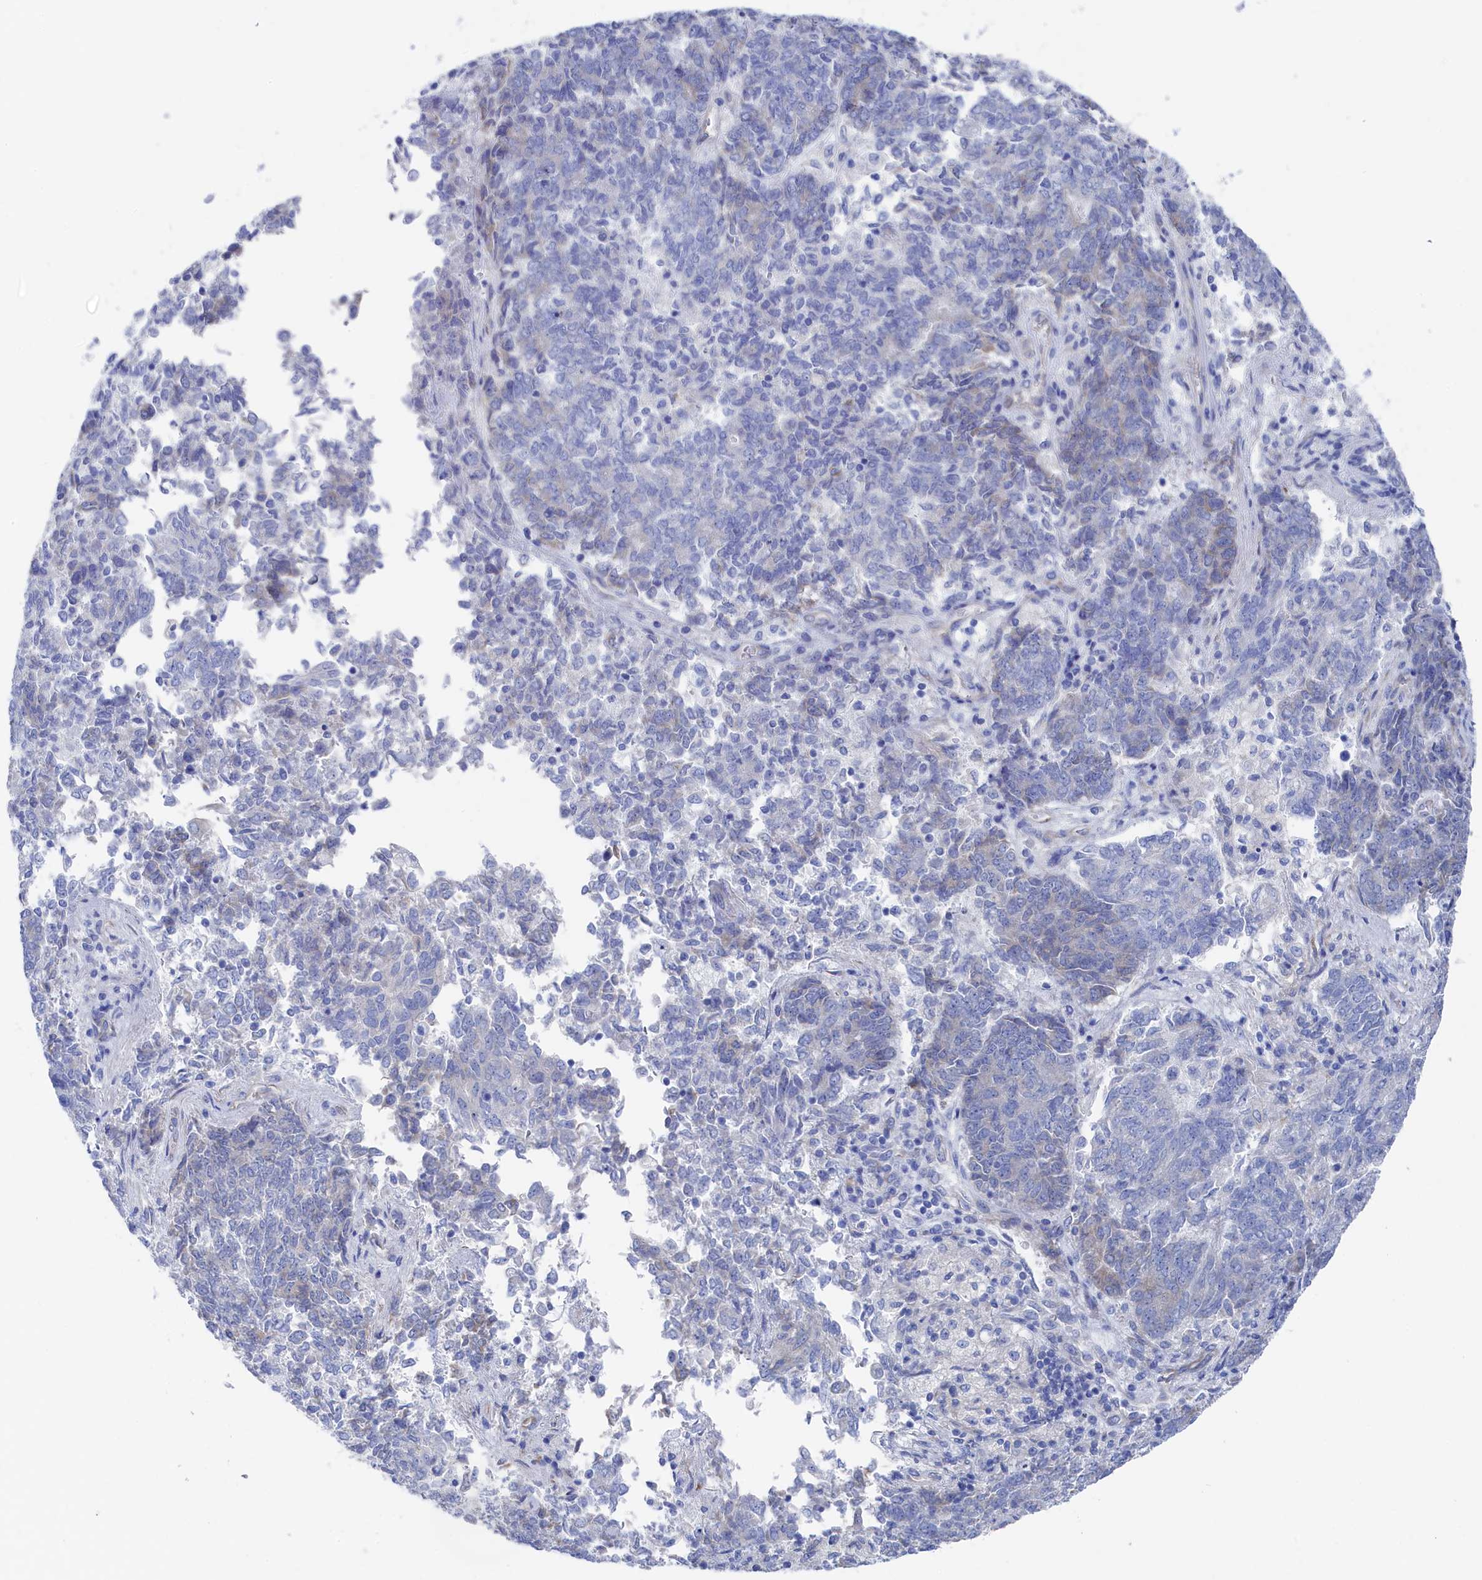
{"staining": {"intensity": "negative", "quantity": "none", "location": "none"}, "tissue": "endometrial cancer", "cell_type": "Tumor cells", "image_type": "cancer", "snomed": [{"axis": "morphology", "description": "Adenocarcinoma, NOS"}, {"axis": "topography", "description": "Endometrium"}], "caption": "The image demonstrates no staining of tumor cells in endometrial adenocarcinoma.", "gene": "TMOD2", "patient": {"sex": "female", "age": 80}}